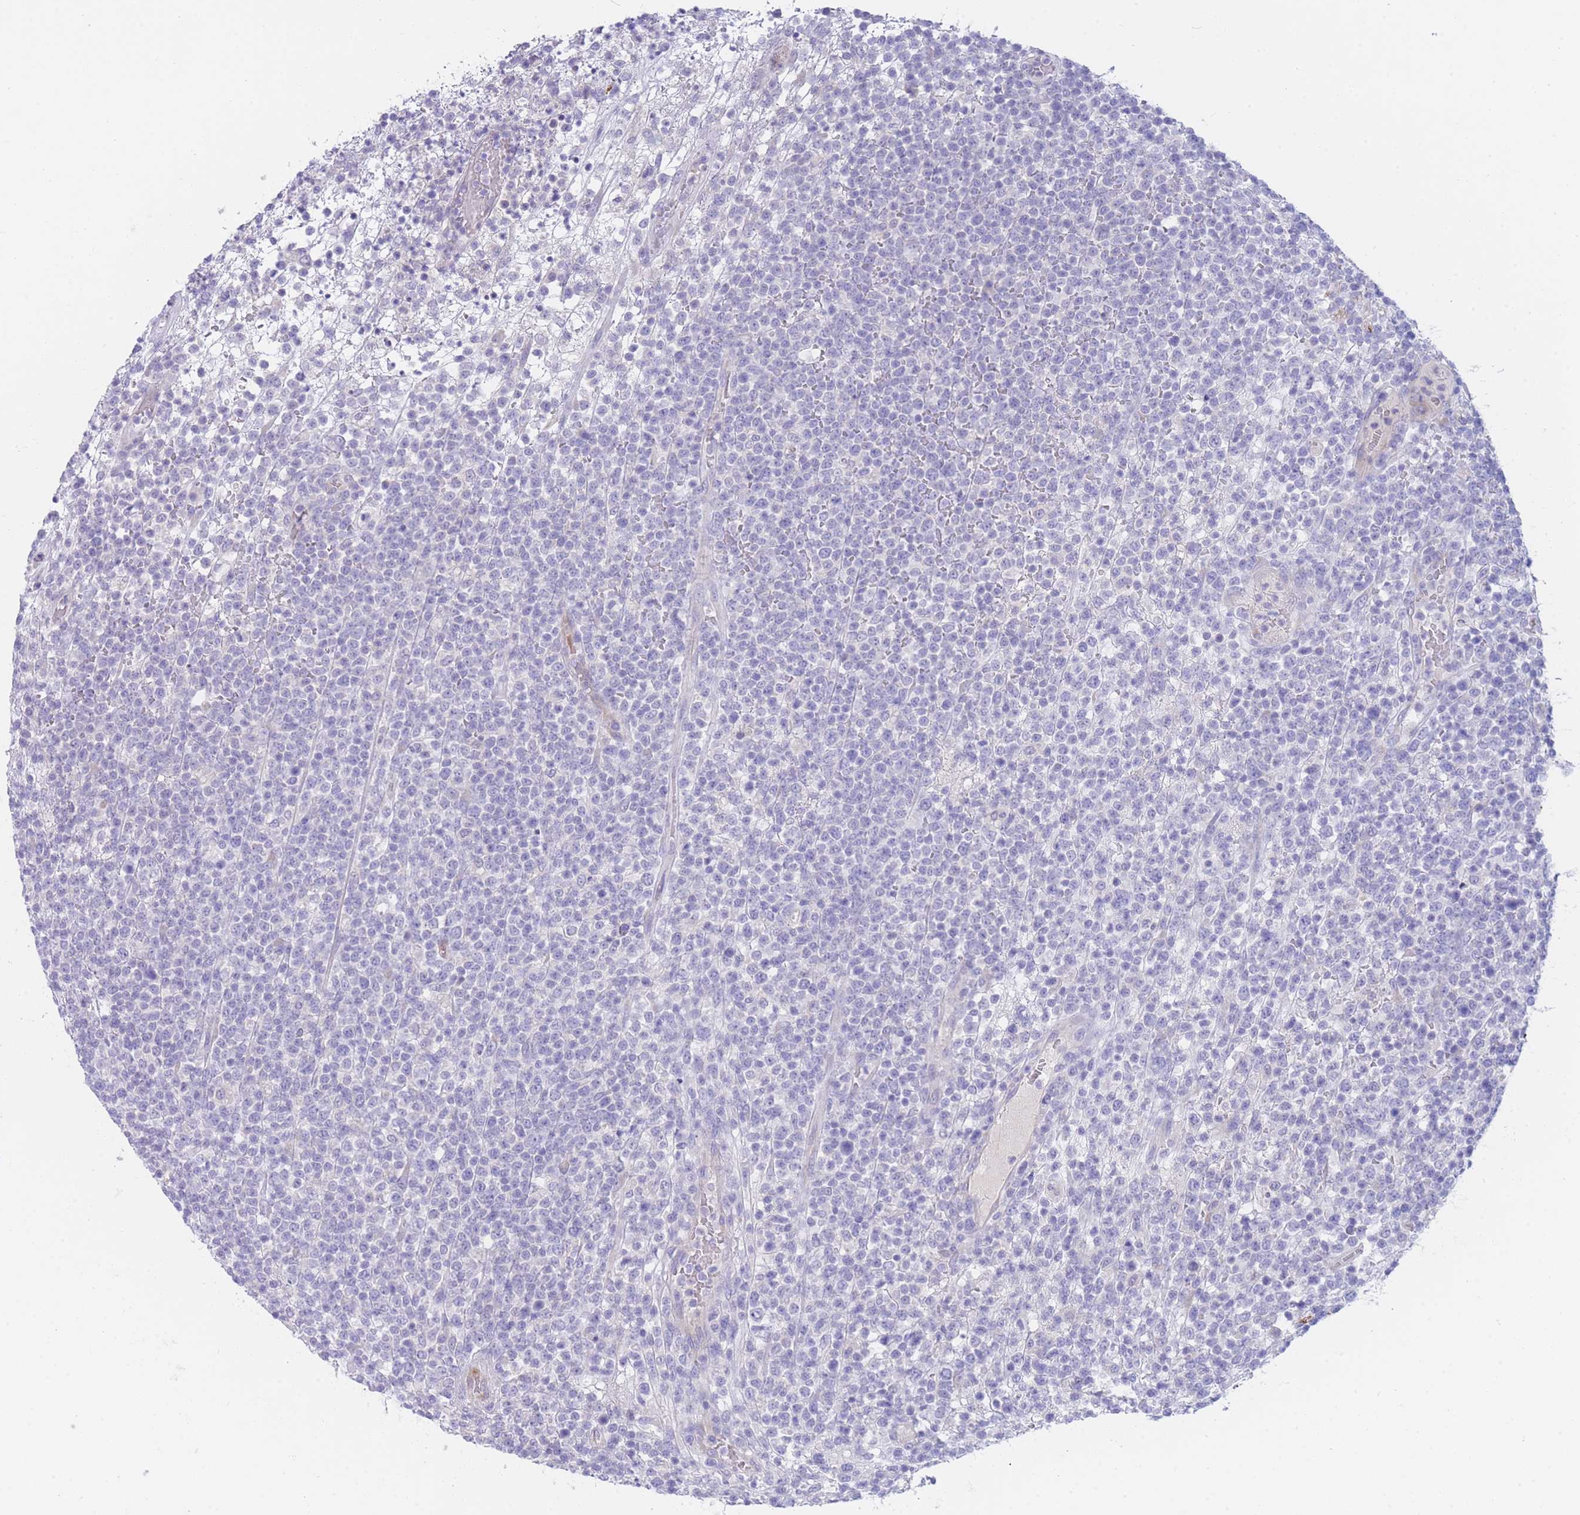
{"staining": {"intensity": "negative", "quantity": "none", "location": "none"}, "tissue": "lymphoma", "cell_type": "Tumor cells", "image_type": "cancer", "snomed": [{"axis": "morphology", "description": "Malignant lymphoma, non-Hodgkin's type, High grade"}, {"axis": "topography", "description": "Colon"}], "caption": "High magnification brightfield microscopy of high-grade malignant lymphoma, non-Hodgkin's type stained with DAB (3,3'-diaminobenzidine) (brown) and counterstained with hematoxylin (blue): tumor cells show no significant staining.", "gene": "PCDHB3", "patient": {"sex": "female", "age": 53}}